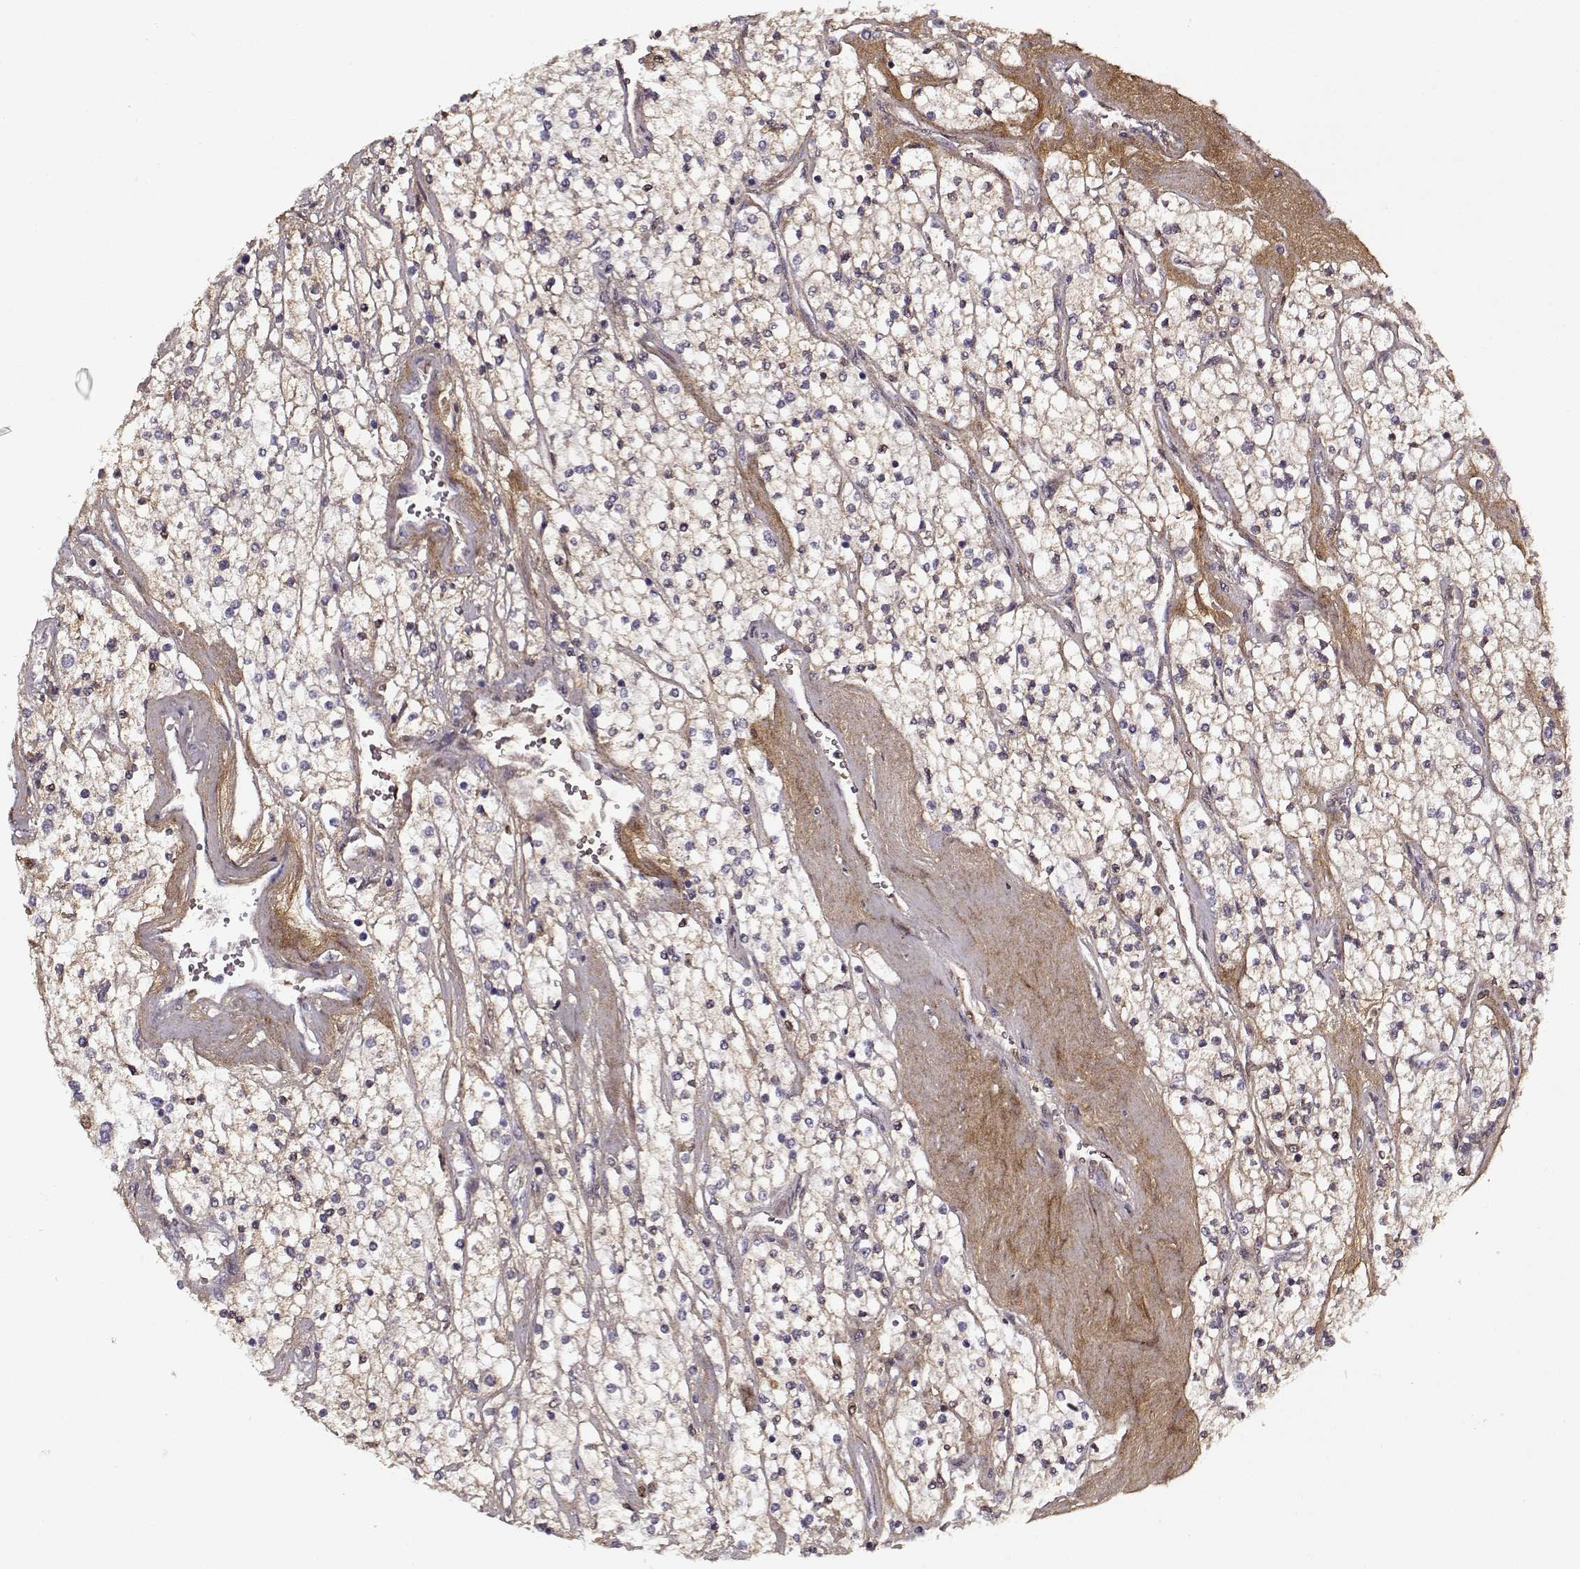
{"staining": {"intensity": "weak", "quantity": ">75%", "location": "cytoplasmic/membranous"}, "tissue": "renal cancer", "cell_type": "Tumor cells", "image_type": "cancer", "snomed": [{"axis": "morphology", "description": "Adenocarcinoma, NOS"}, {"axis": "topography", "description": "Kidney"}], "caption": "A low amount of weak cytoplasmic/membranous expression is appreciated in approximately >75% of tumor cells in adenocarcinoma (renal) tissue.", "gene": "LUM", "patient": {"sex": "male", "age": 80}}